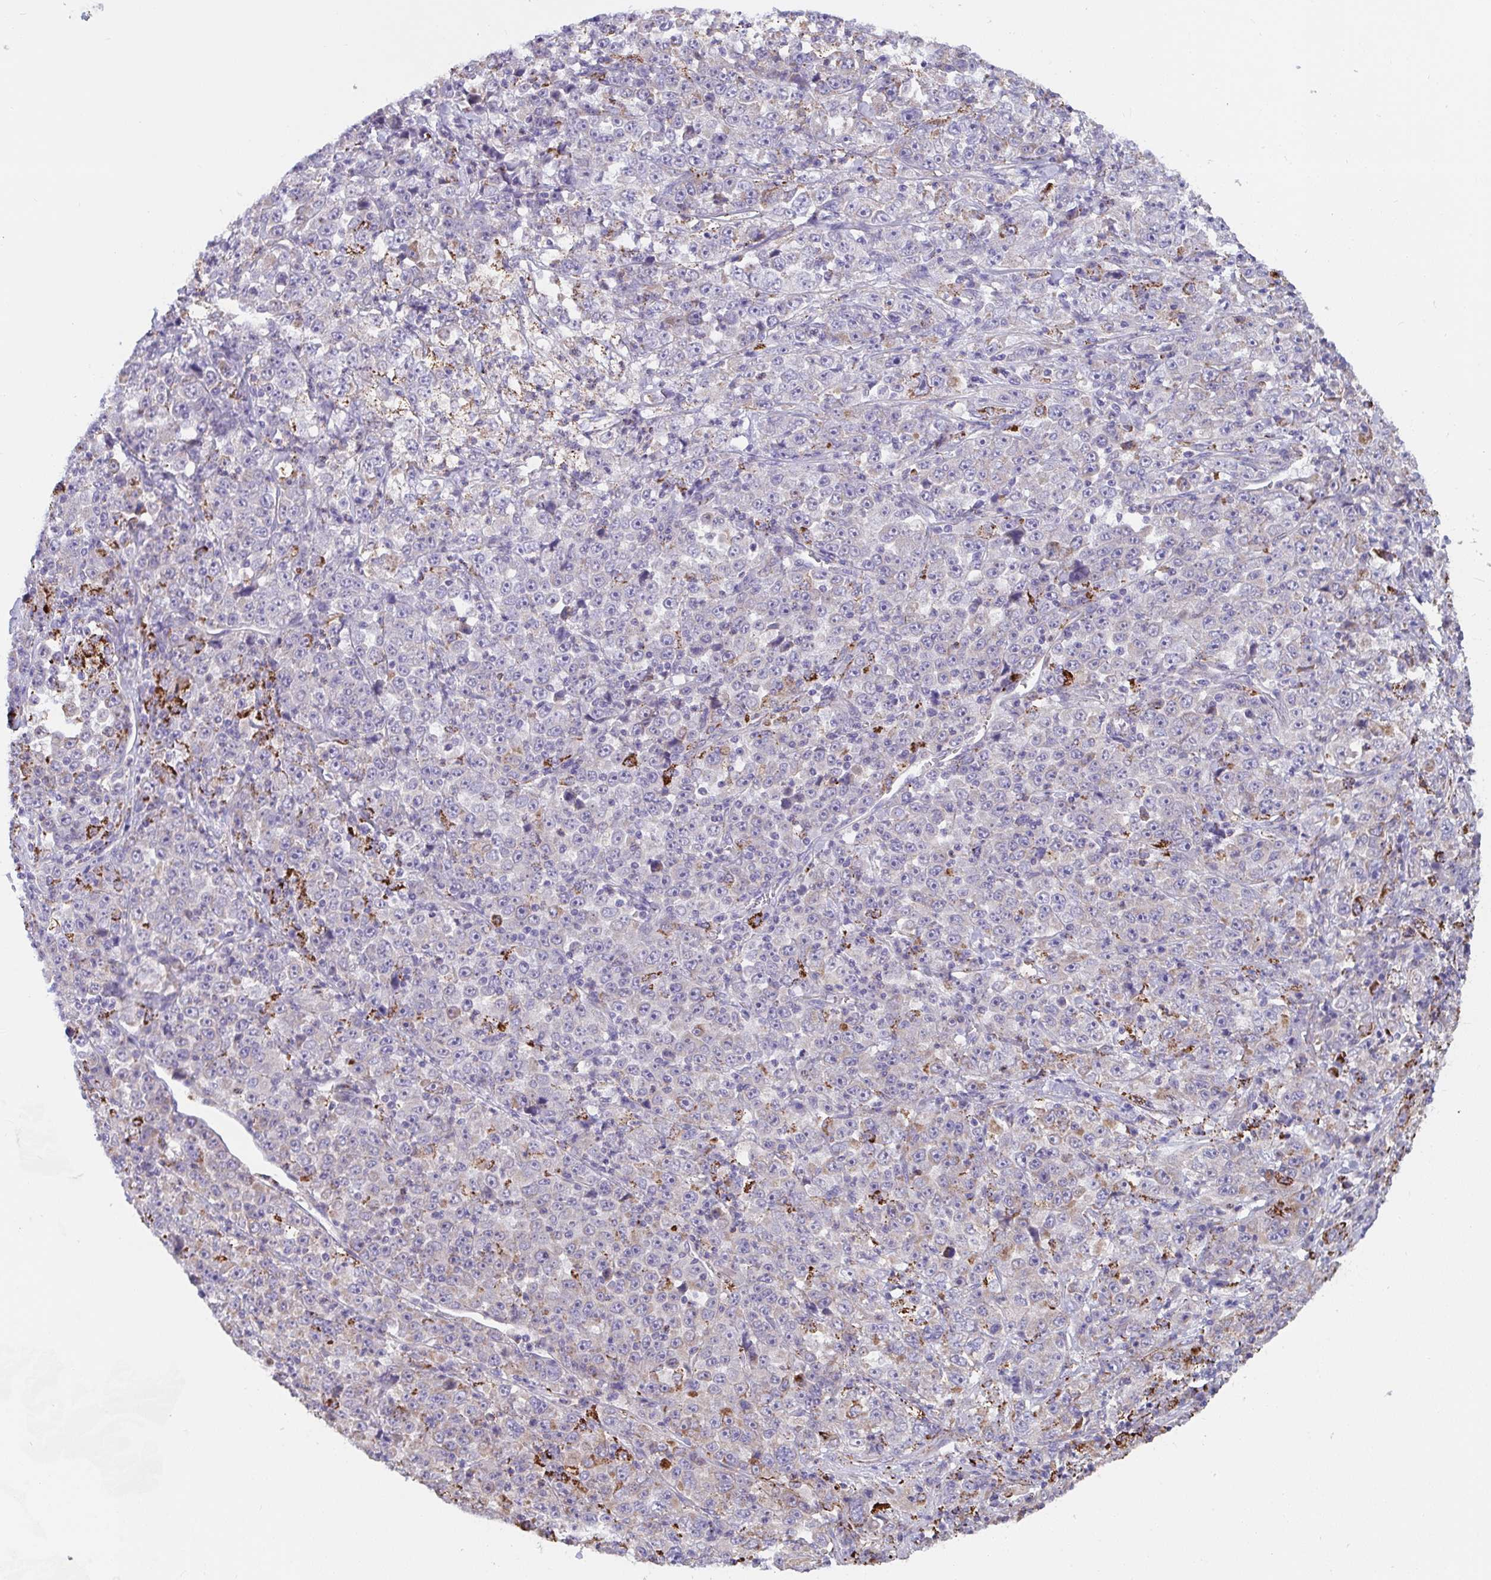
{"staining": {"intensity": "strong", "quantity": "<25%", "location": "cytoplasmic/membranous"}, "tissue": "stomach cancer", "cell_type": "Tumor cells", "image_type": "cancer", "snomed": [{"axis": "morphology", "description": "Normal tissue, NOS"}, {"axis": "morphology", "description": "Adenocarcinoma, NOS"}, {"axis": "topography", "description": "Stomach, upper"}, {"axis": "topography", "description": "Stomach"}], "caption": "Brown immunohistochemical staining in stomach cancer displays strong cytoplasmic/membranous expression in about <25% of tumor cells. (DAB IHC with brightfield microscopy, high magnification).", "gene": "FAM156B", "patient": {"sex": "male", "age": 59}}